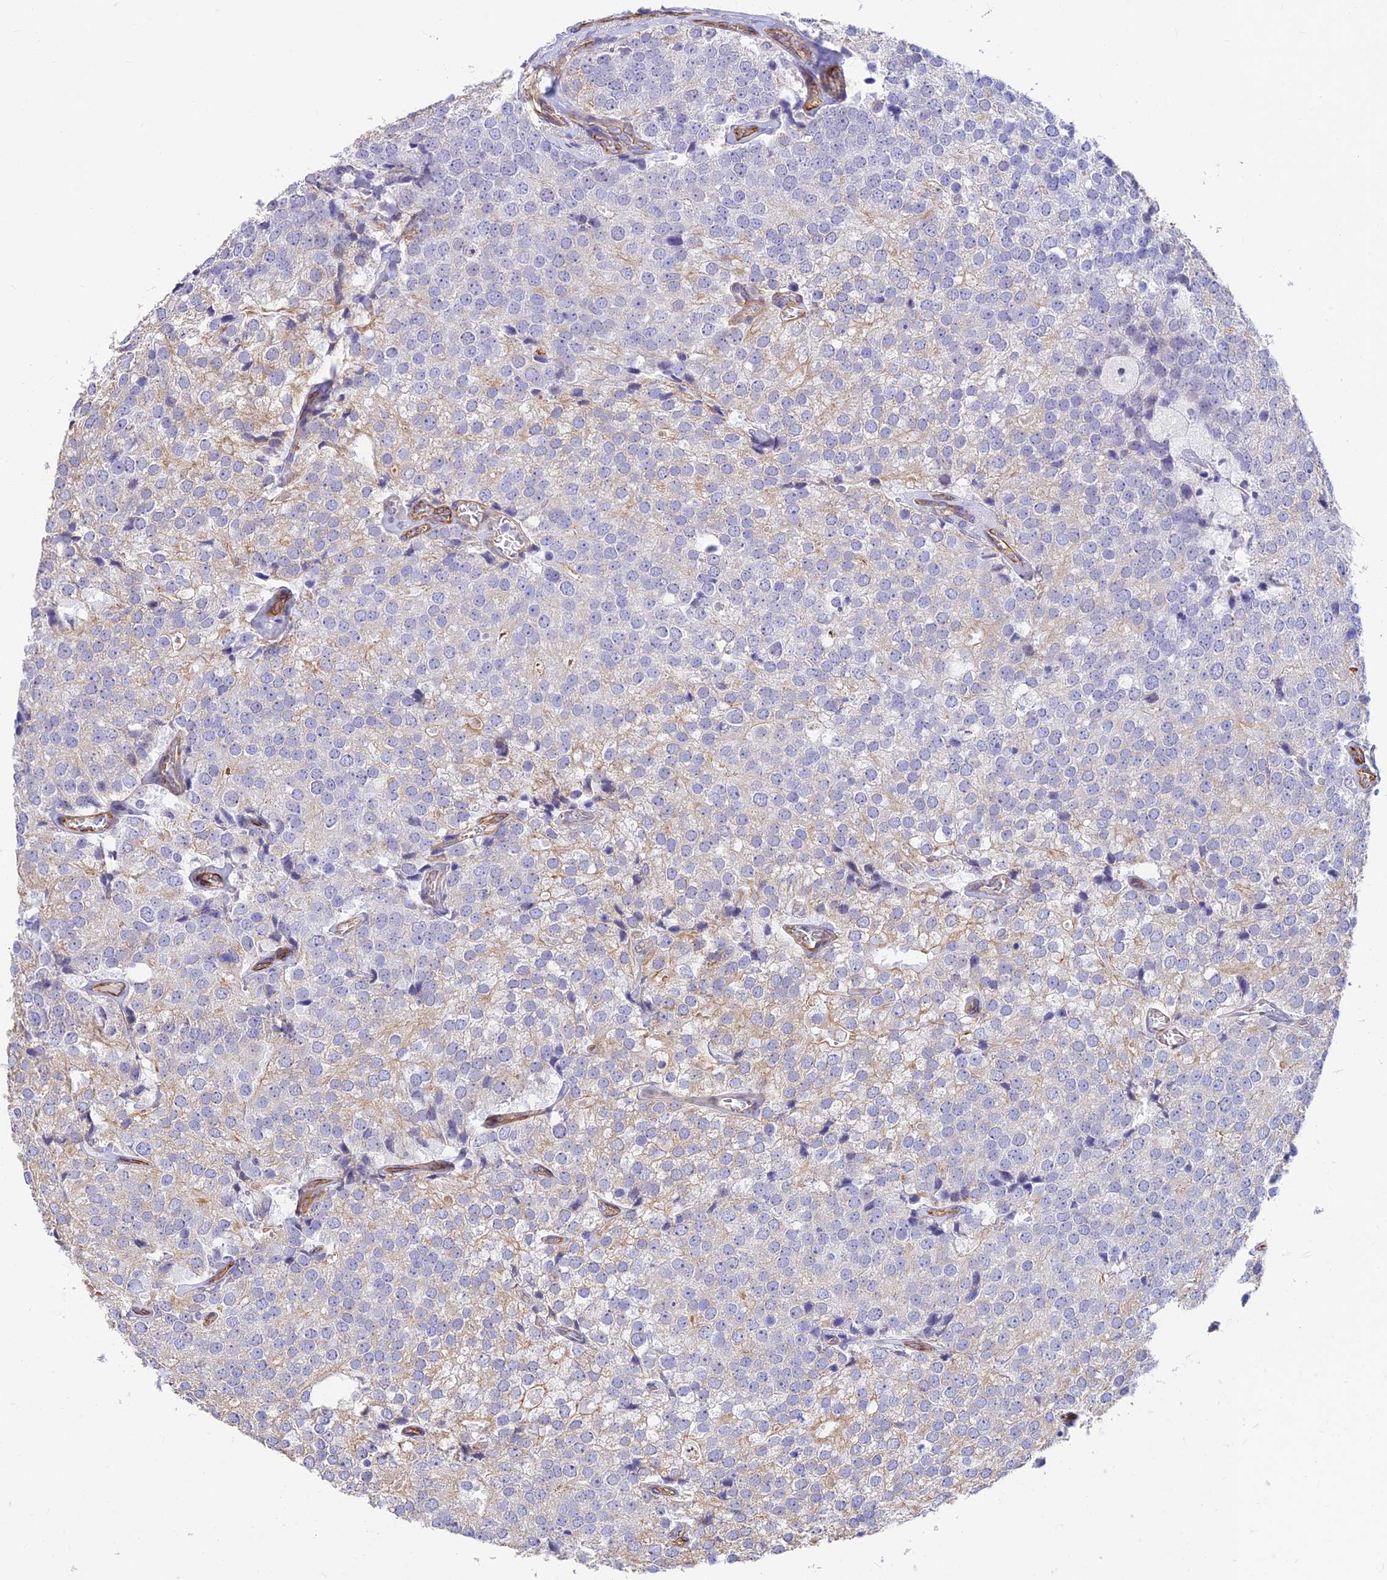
{"staining": {"intensity": "weak", "quantity": "<25%", "location": "cytoplasmic/membranous"}, "tissue": "prostate cancer", "cell_type": "Tumor cells", "image_type": "cancer", "snomed": [{"axis": "morphology", "description": "Adenocarcinoma, High grade"}, {"axis": "topography", "description": "Prostate"}], "caption": "Immunohistochemistry (IHC) image of neoplastic tissue: human prostate cancer (high-grade adenocarcinoma) stained with DAB demonstrates no significant protein positivity in tumor cells.", "gene": "ALDH1L2", "patient": {"sex": "male", "age": 49}}